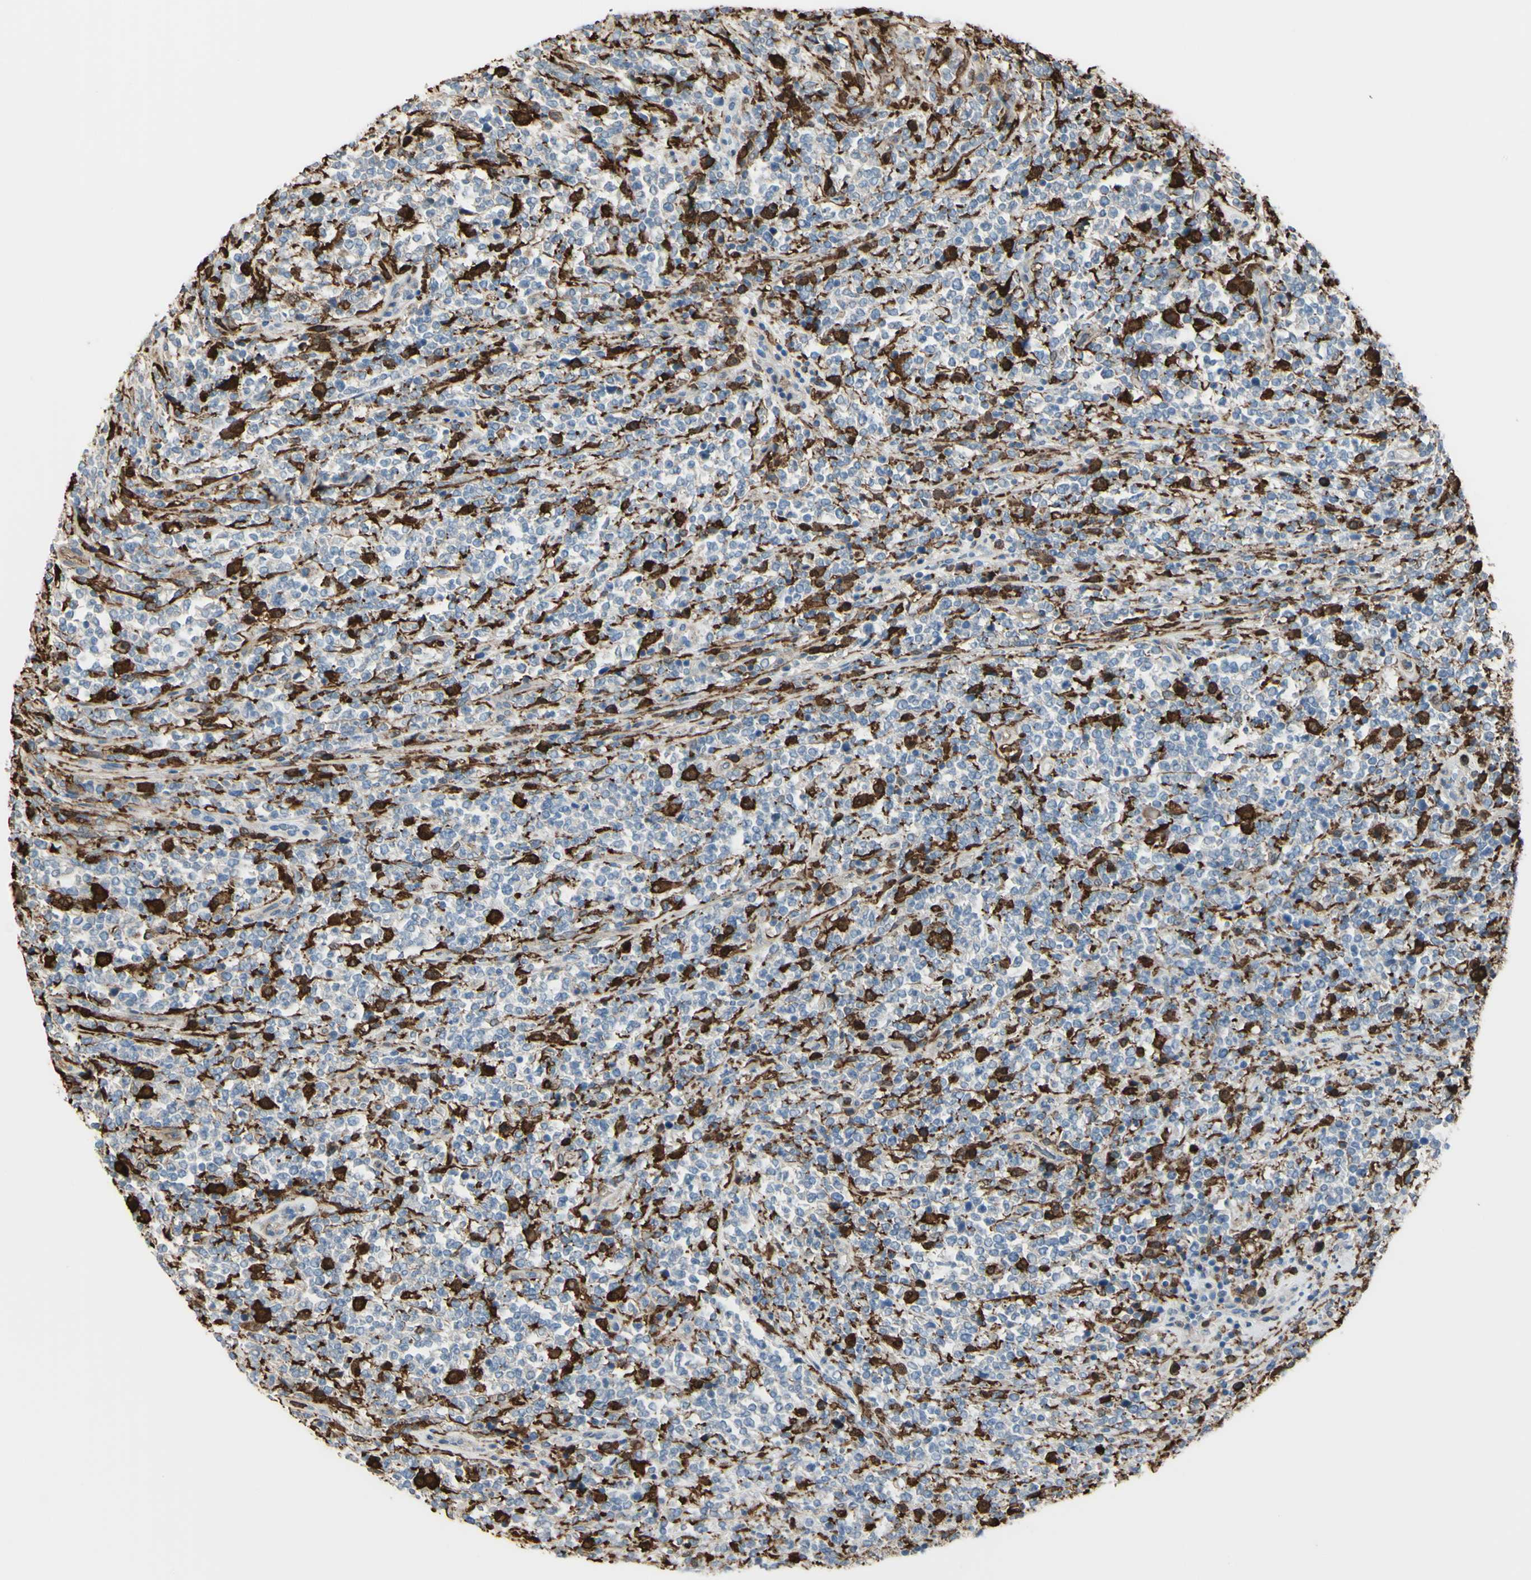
{"staining": {"intensity": "negative", "quantity": "none", "location": "none"}, "tissue": "lymphoma", "cell_type": "Tumor cells", "image_type": "cancer", "snomed": [{"axis": "morphology", "description": "Malignant lymphoma, non-Hodgkin's type, High grade"}, {"axis": "topography", "description": "Soft tissue"}], "caption": "IHC image of neoplastic tissue: malignant lymphoma, non-Hodgkin's type (high-grade) stained with DAB (3,3'-diaminobenzidine) exhibits no significant protein positivity in tumor cells.", "gene": "GSN", "patient": {"sex": "male", "age": 18}}